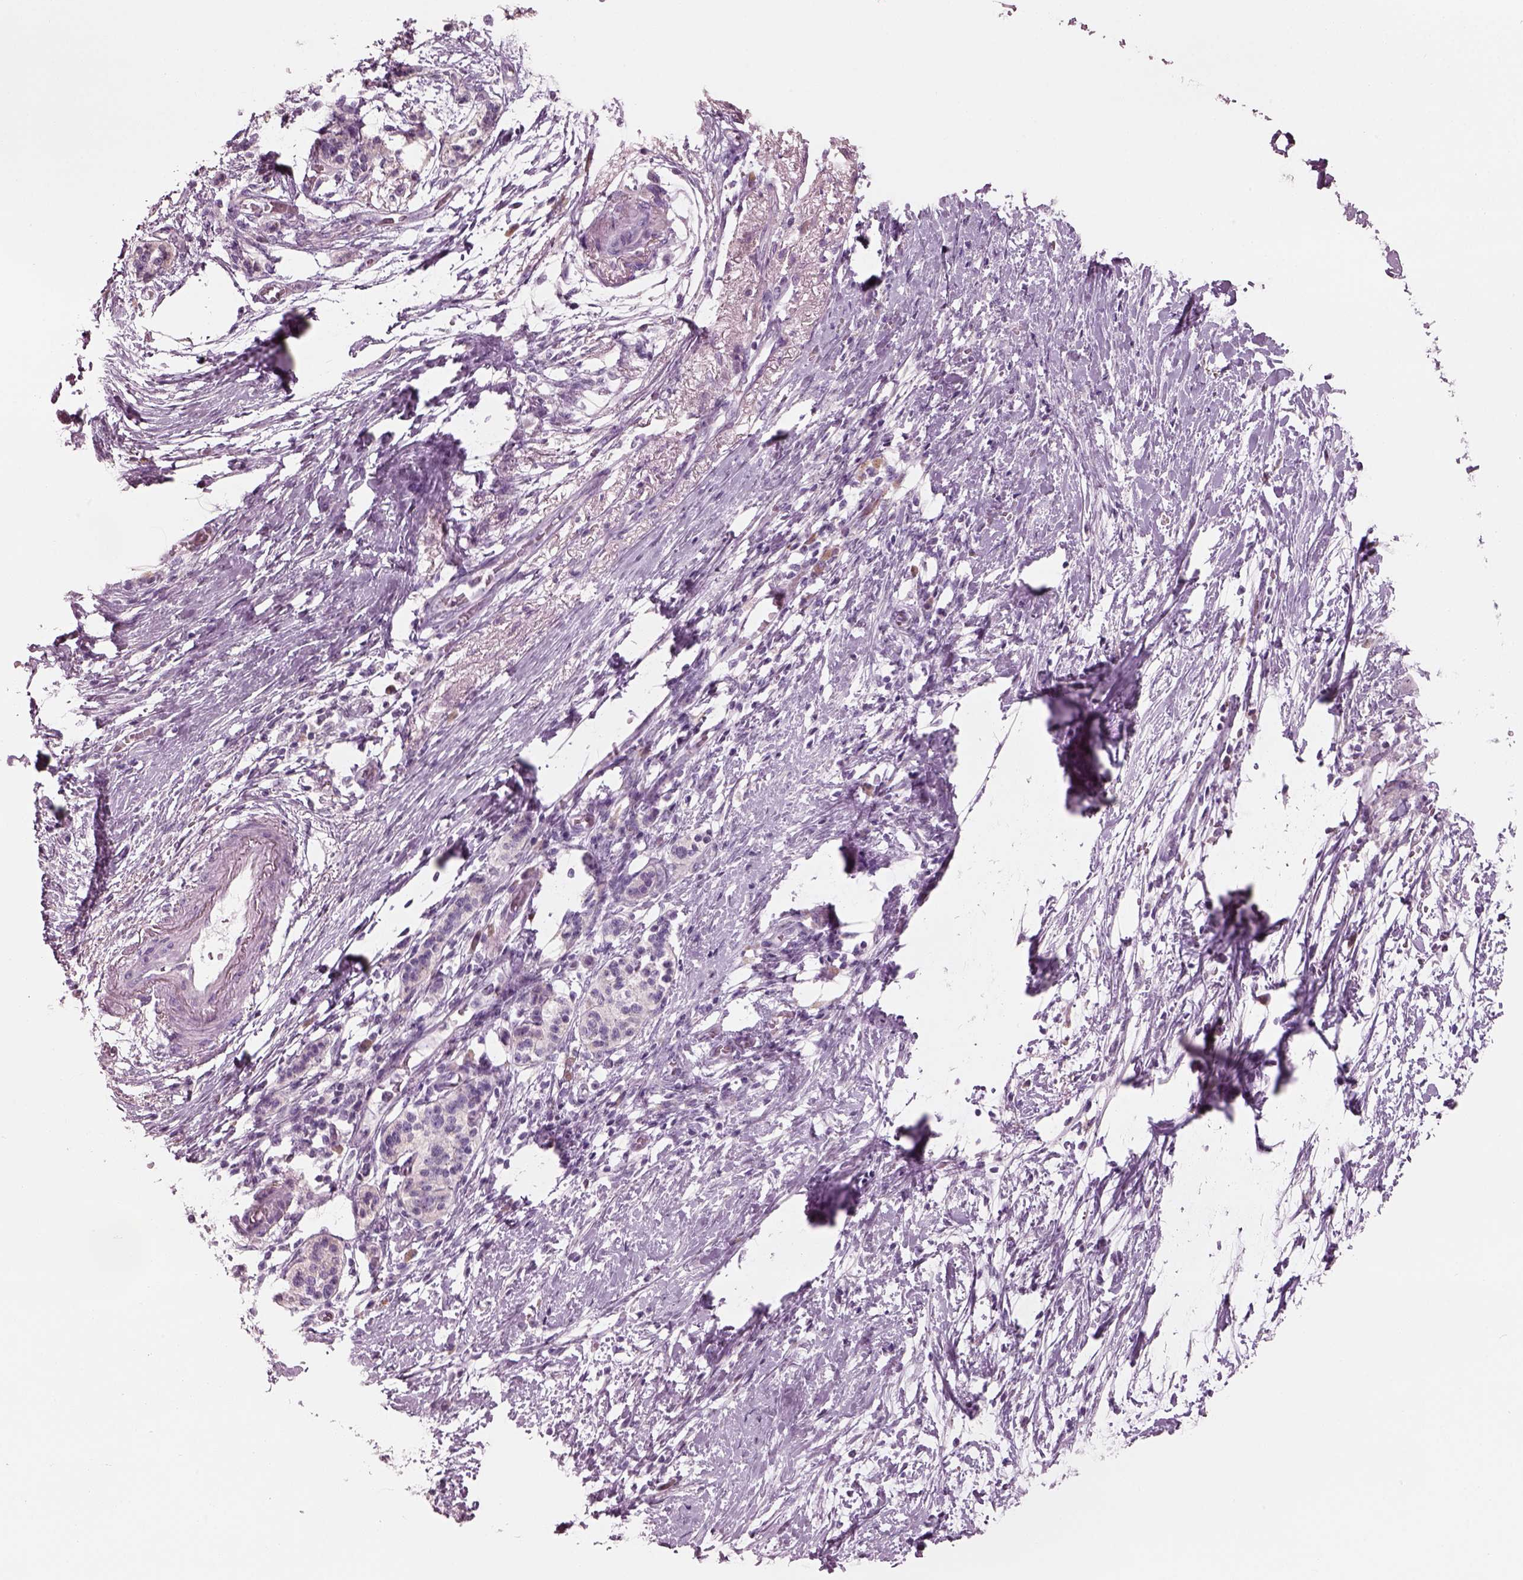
{"staining": {"intensity": "negative", "quantity": "none", "location": "none"}, "tissue": "pancreatic cancer", "cell_type": "Tumor cells", "image_type": "cancer", "snomed": [{"axis": "morphology", "description": "Adenocarcinoma, NOS"}, {"axis": "topography", "description": "Pancreas"}], "caption": "Tumor cells are negative for protein expression in human pancreatic cancer (adenocarcinoma).", "gene": "SLC27A2", "patient": {"sex": "female", "age": 72}}